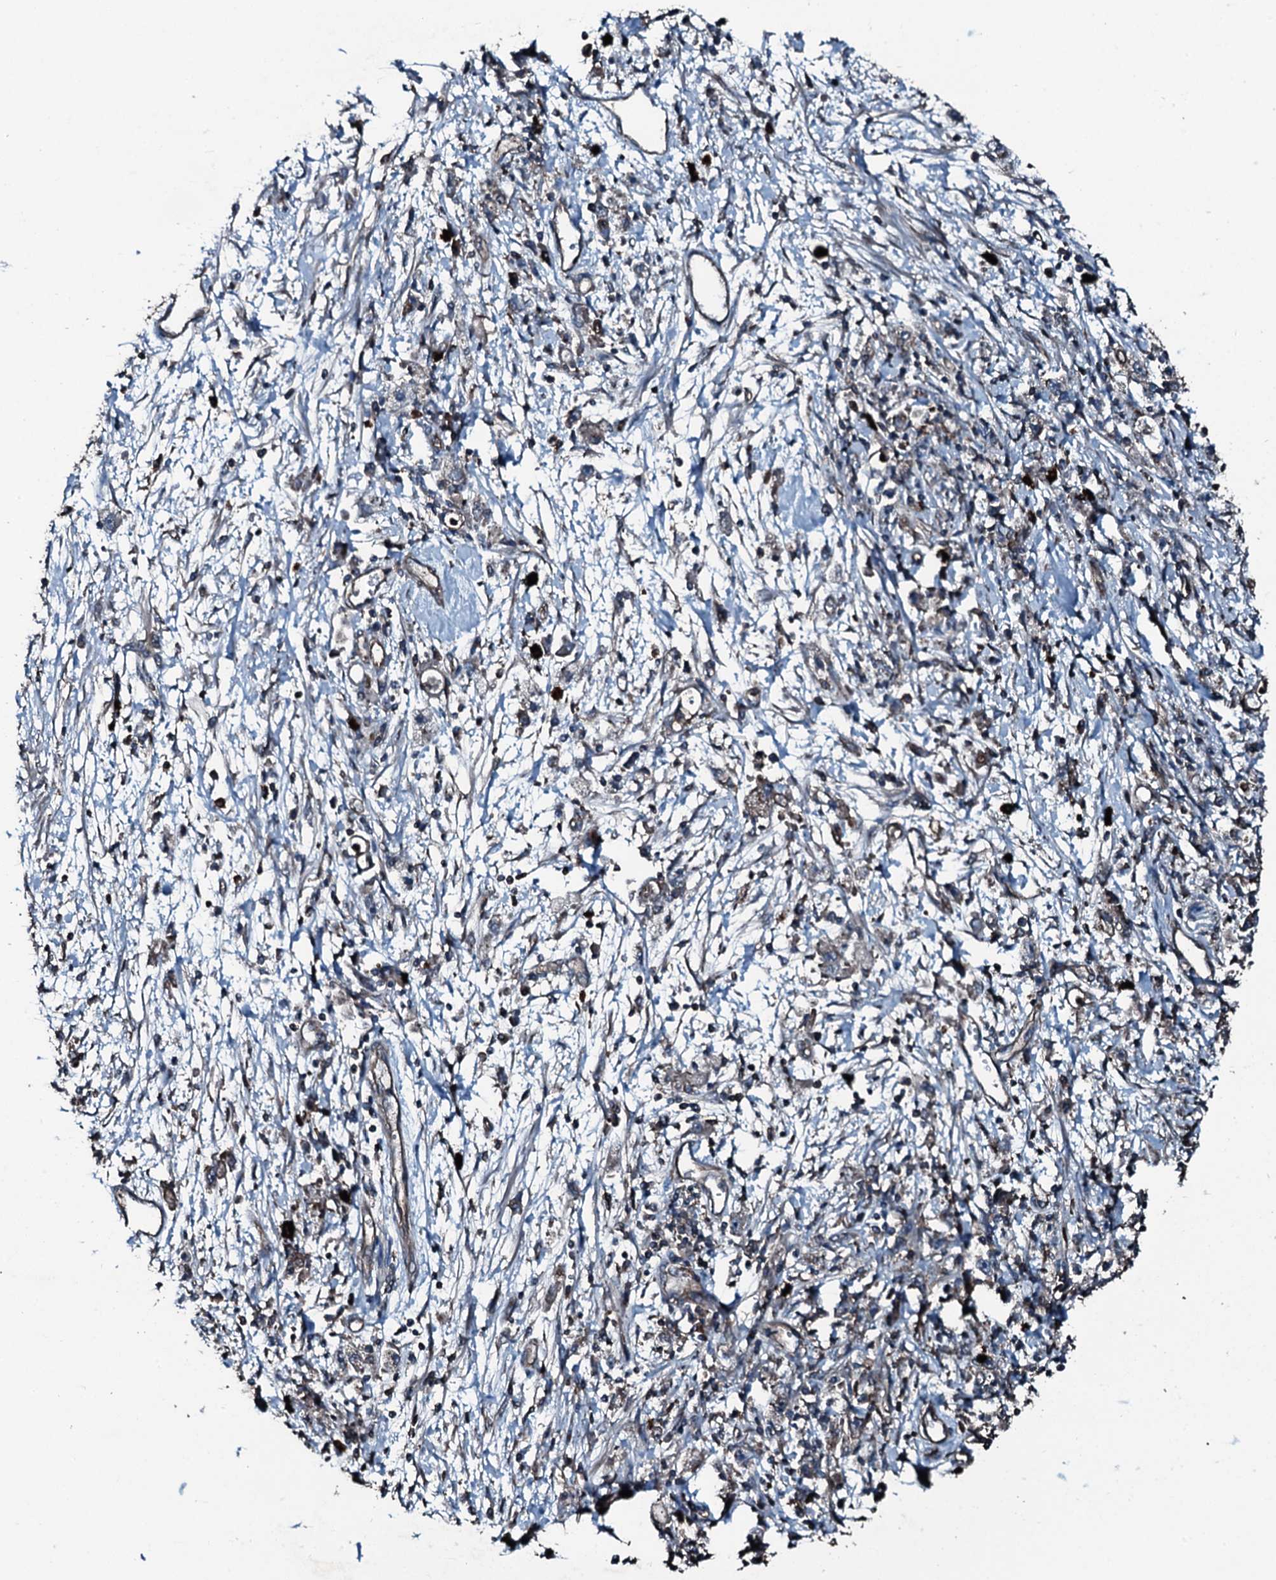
{"staining": {"intensity": "weak", "quantity": "<25%", "location": "cytoplasmic/membranous"}, "tissue": "stomach cancer", "cell_type": "Tumor cells", "image_type": "cancer", "snomed": [{"axis": "morphology", "description": "Adenocarcinoma, NOS"}, {"axis": "topography", "description": "Stomach"}], "caption": "Immunohistochemical staining of adenocarcinoma (stomach) demonstrates no significant staining in tumor cells.", "gene": "SLC25A38", "patient": {"sex": "female", "age": 59}}